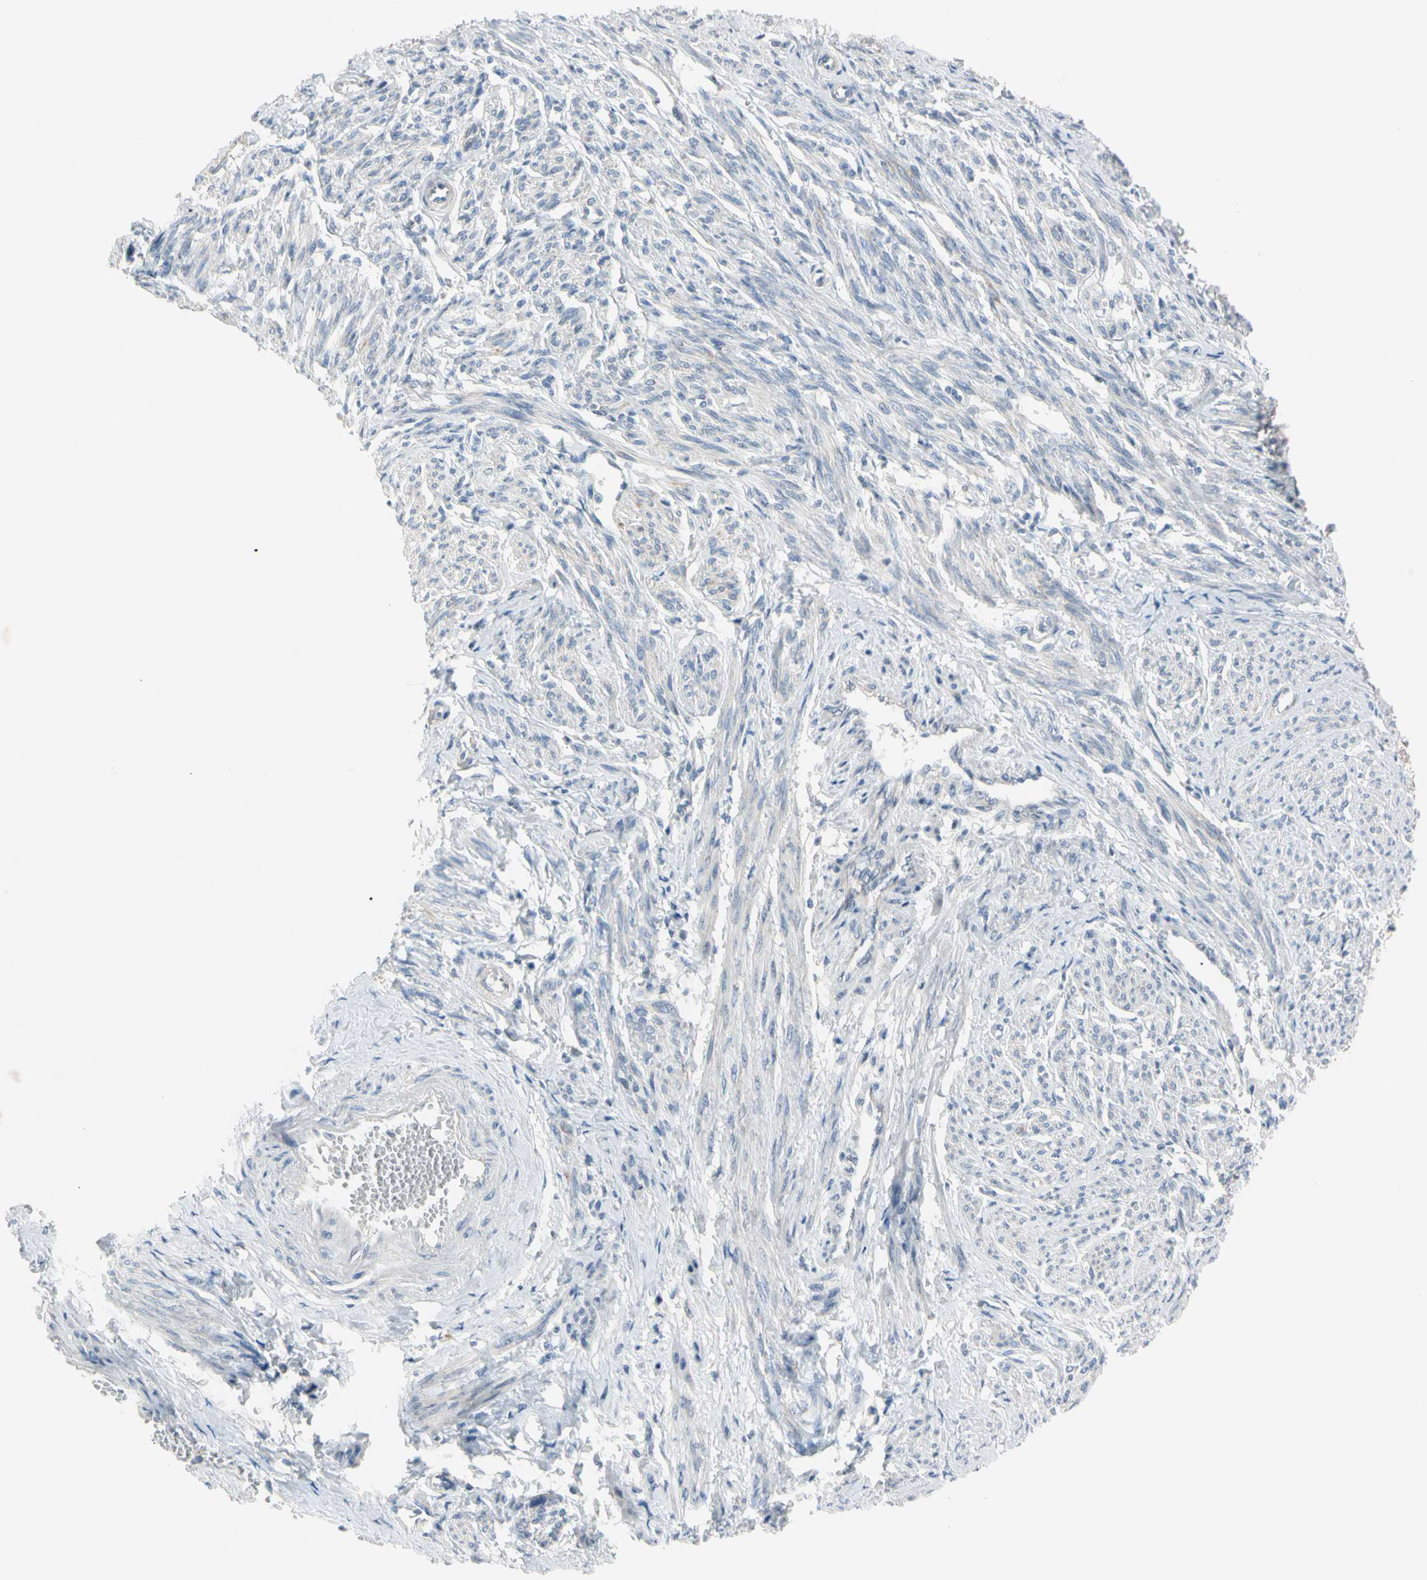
{"staining": {"intensity": "weak", "quantity": "25%-75%", "location": "cytoplasmic/membranous"}, "tissue": "smooth muscle", "cell_type": "Smooth muscle cells", "image_type": "normal", "snomed": [{"axis": "morphology", "description": "Normal tissue, NOS"}, {"axis": "topography", "description": "Smooth muscle"}], "caption": "Immunohistochemistry (IHC) of unremarkable human smooth muscle displays low levels of weak cytoplasmic/membranous positivity in approximately 25%-75% of smooth muscle cells.", "gene": "MARK1", "patient": {"sex": "female", "age": 65}}